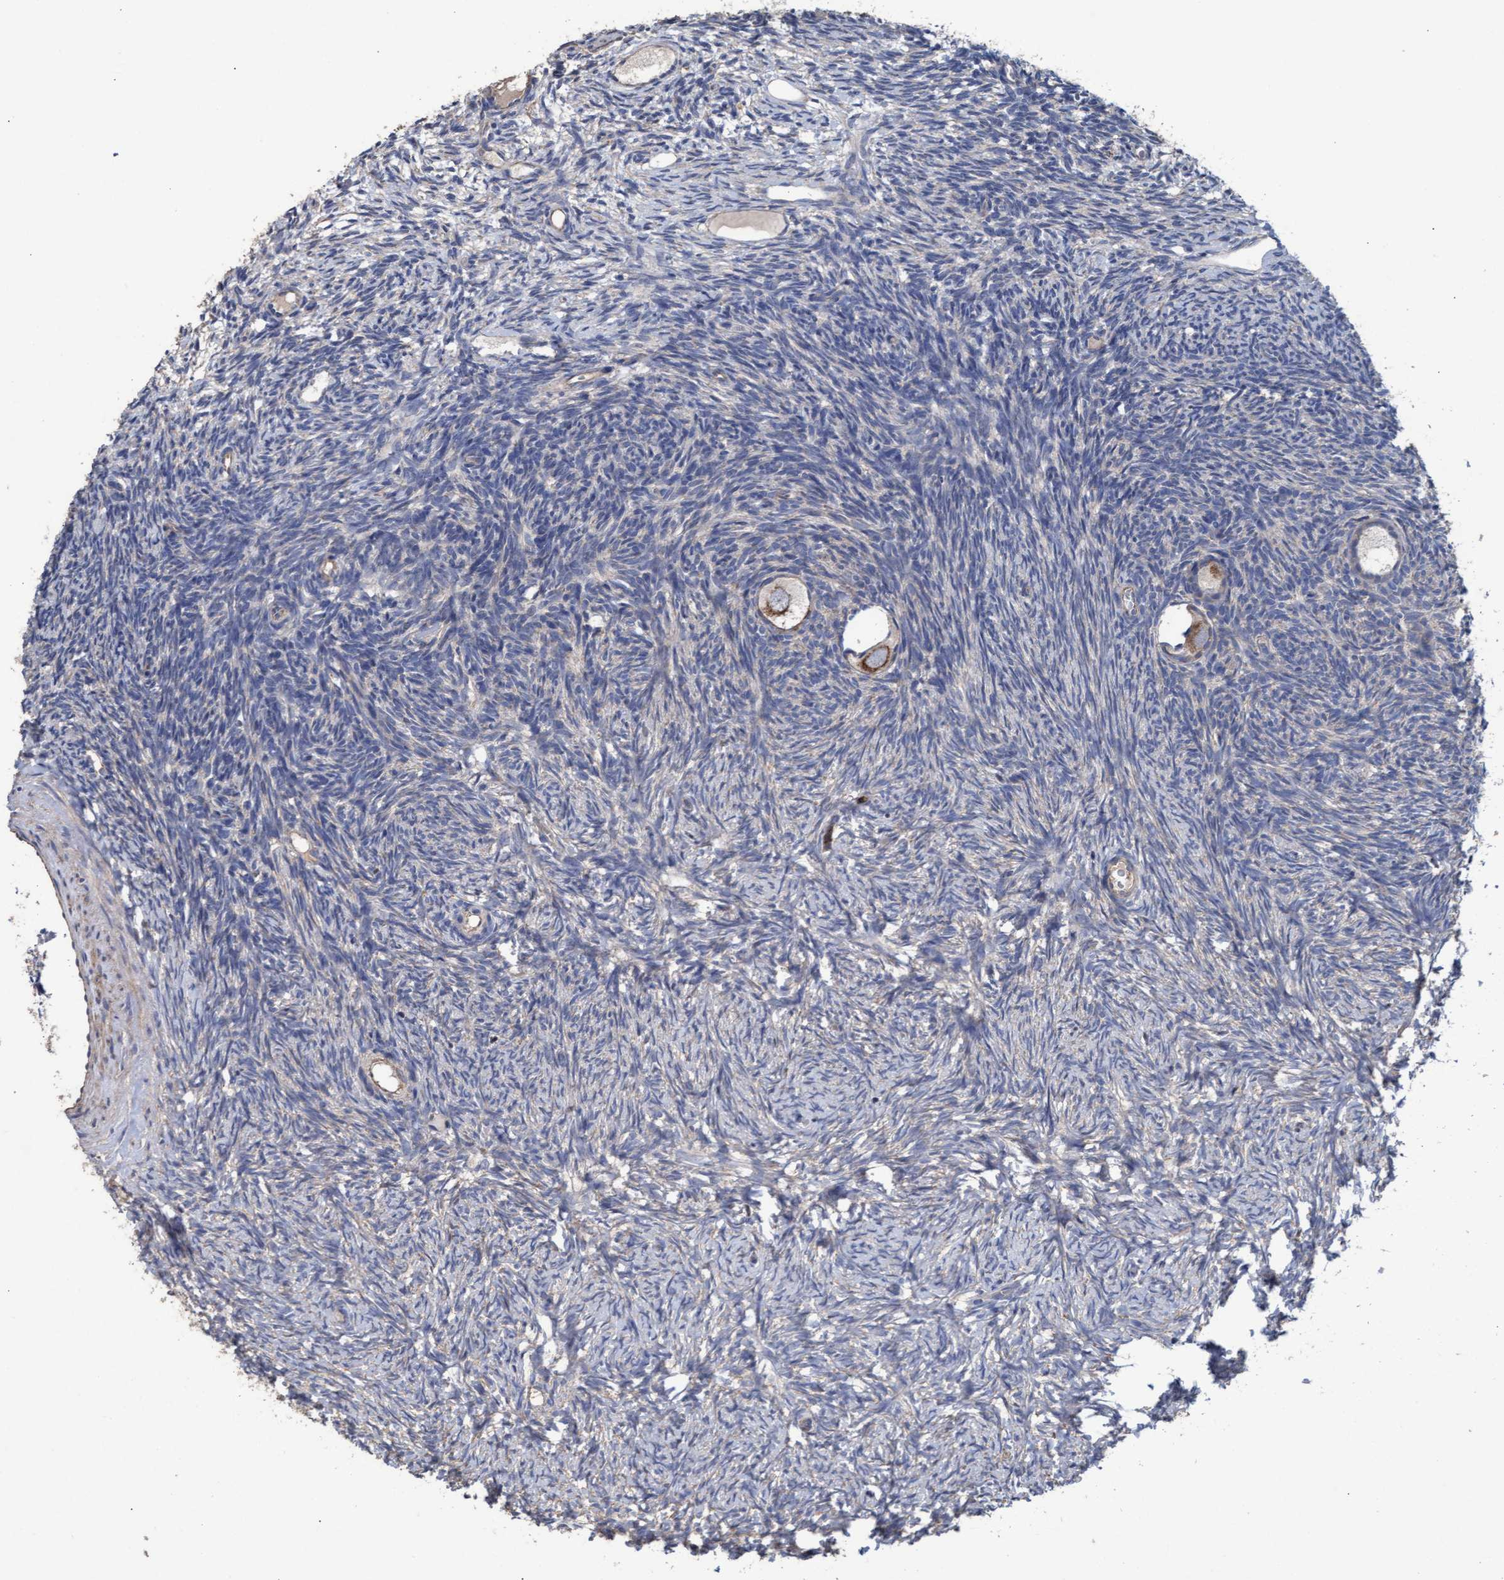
{"staining": {"intensity": "moderate", "quantity": ">75%", "location": "cytoplasmic/membranous"}, "tissue": "ovary", "cell_type": "Follicle cells", "image_type": "normal", "snomed": [{"axis": "morphology", "description": "Normal tissue, NOS"}, {"axis": "topography", "description": "Ovary"}], "caption": "Human ovary stained with a protein marker shows moderate staining in follicle cells.", "gene": "MRPL38", "patient": {"sex": "female", "age": 34}}